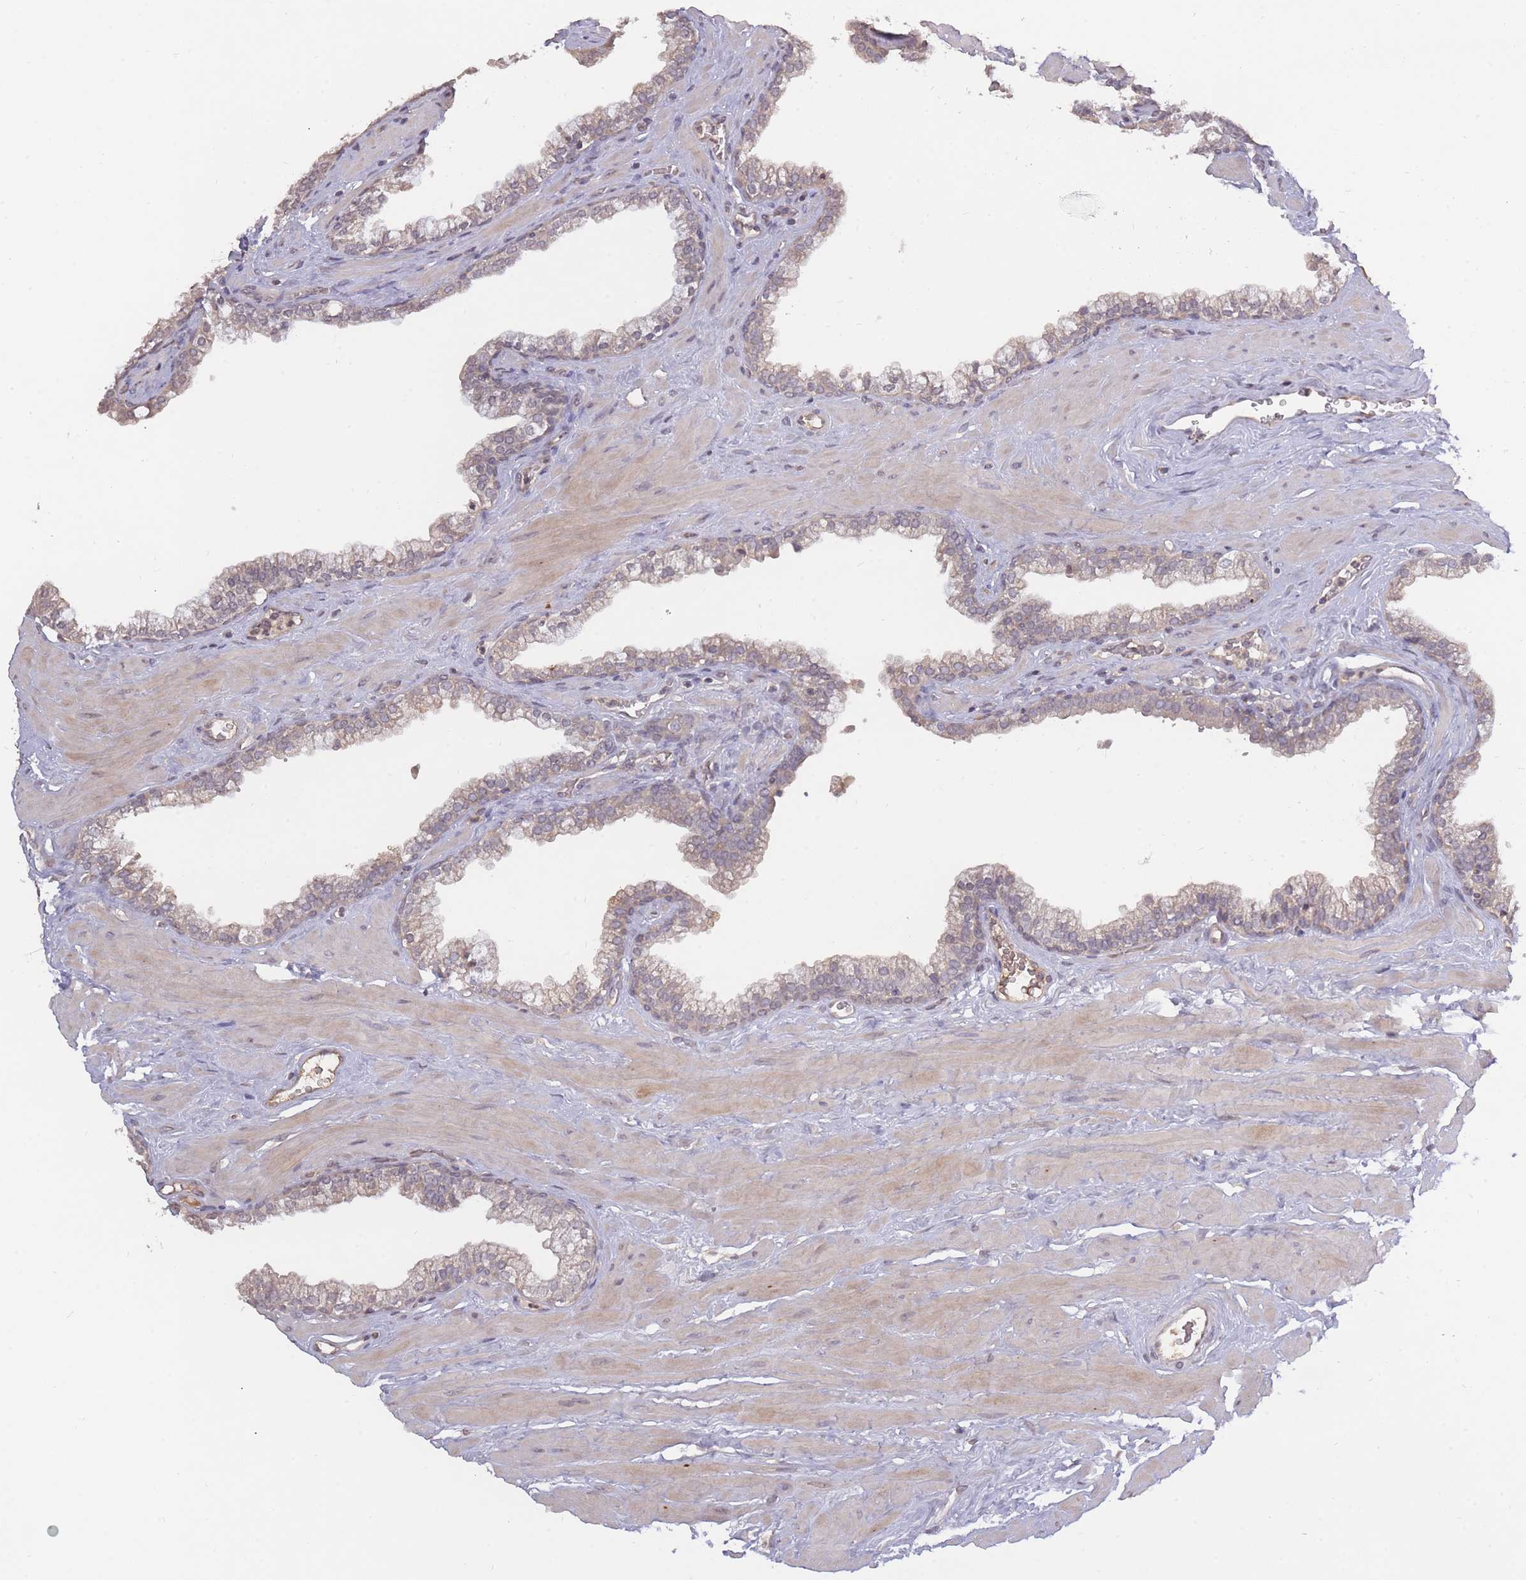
{"staining": {"intensity": "weak", "quantity": "<25%", "location": "cytoplasmic/membranous"}, "tissue": "prostate", "cell_type": "Glandular cells", "image_type": "normal", "snomed": [{"axis": "morphology", "description": "Normal tissue, NOS"}, {"axis": "morphology", "description": "Urothelial carcinoma, Low grade"}, {"axis": "topography", "description": "Urinary bladder"}, {"axis": "topography", "description": "Prostate"}], "caption": "DAB immunohistochemical staining of benign prostate demonstrates no significant expression in glandular cells.", "gene": "ADCYAP1R1", "patient": {"sex": "male", "age": 60}}